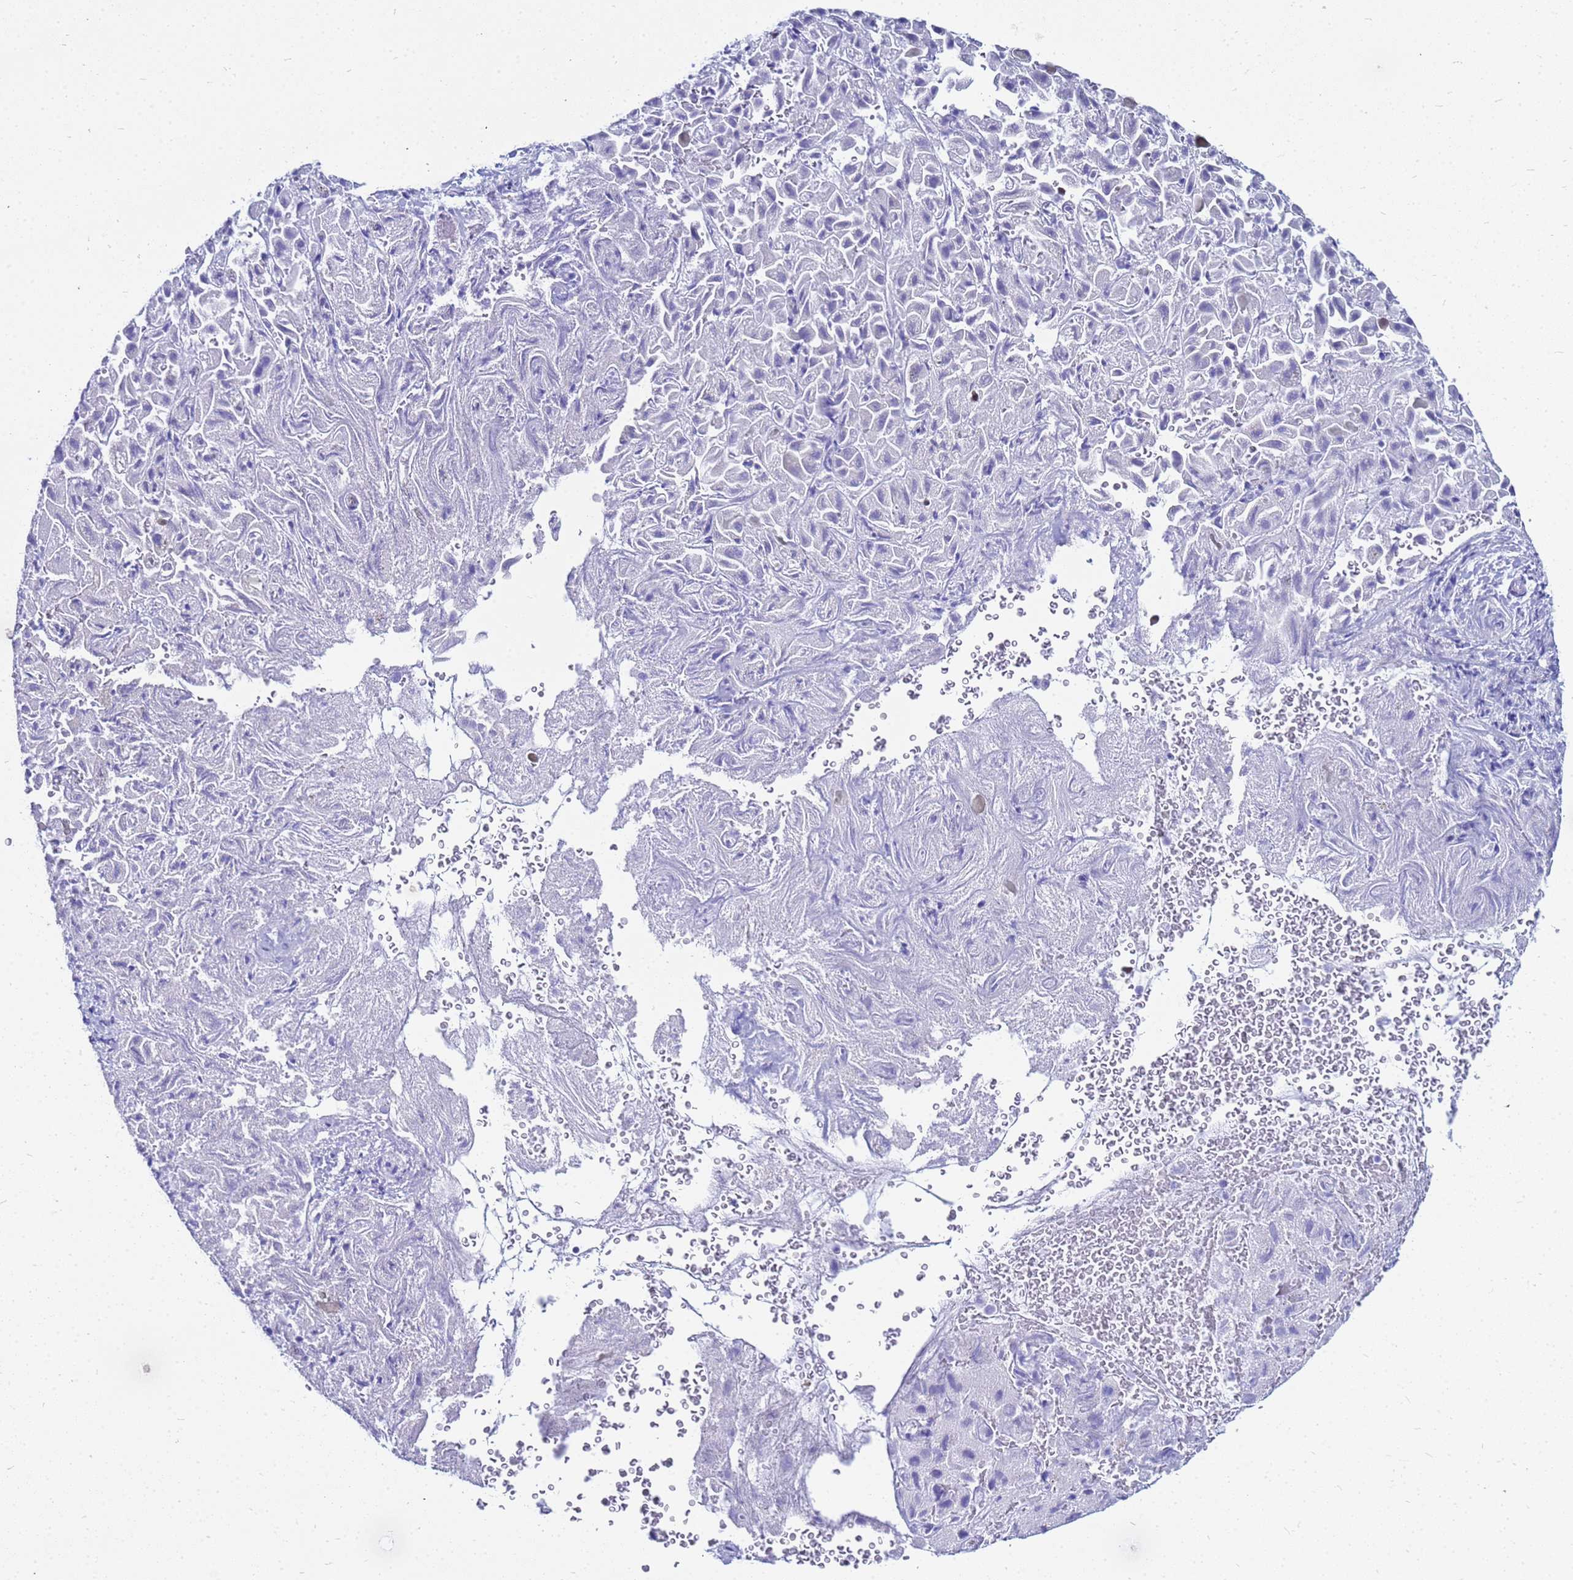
{"staining": {"intensity": "negative", "quantity": "none", "location": "none"}, "tissue": "liver cancer", "cell_type": "Tumor cells", "image_type": "cancer", "snomed": [{"axis": "morphology", "description": "Cholangiocarcinoma"}, {"axis": "topography", "description": "Liver"}], "caption": "The immunohistochemistry (IHC) histopathology image has no significant staining in tumor cells of liver cancer tissue. (DAB (3,3'-diaminobenzidine) immunohistochemistry with hematoxylin counter stain).", "gene": "CKB", "patient": {"sex": "female", "age": 52}}